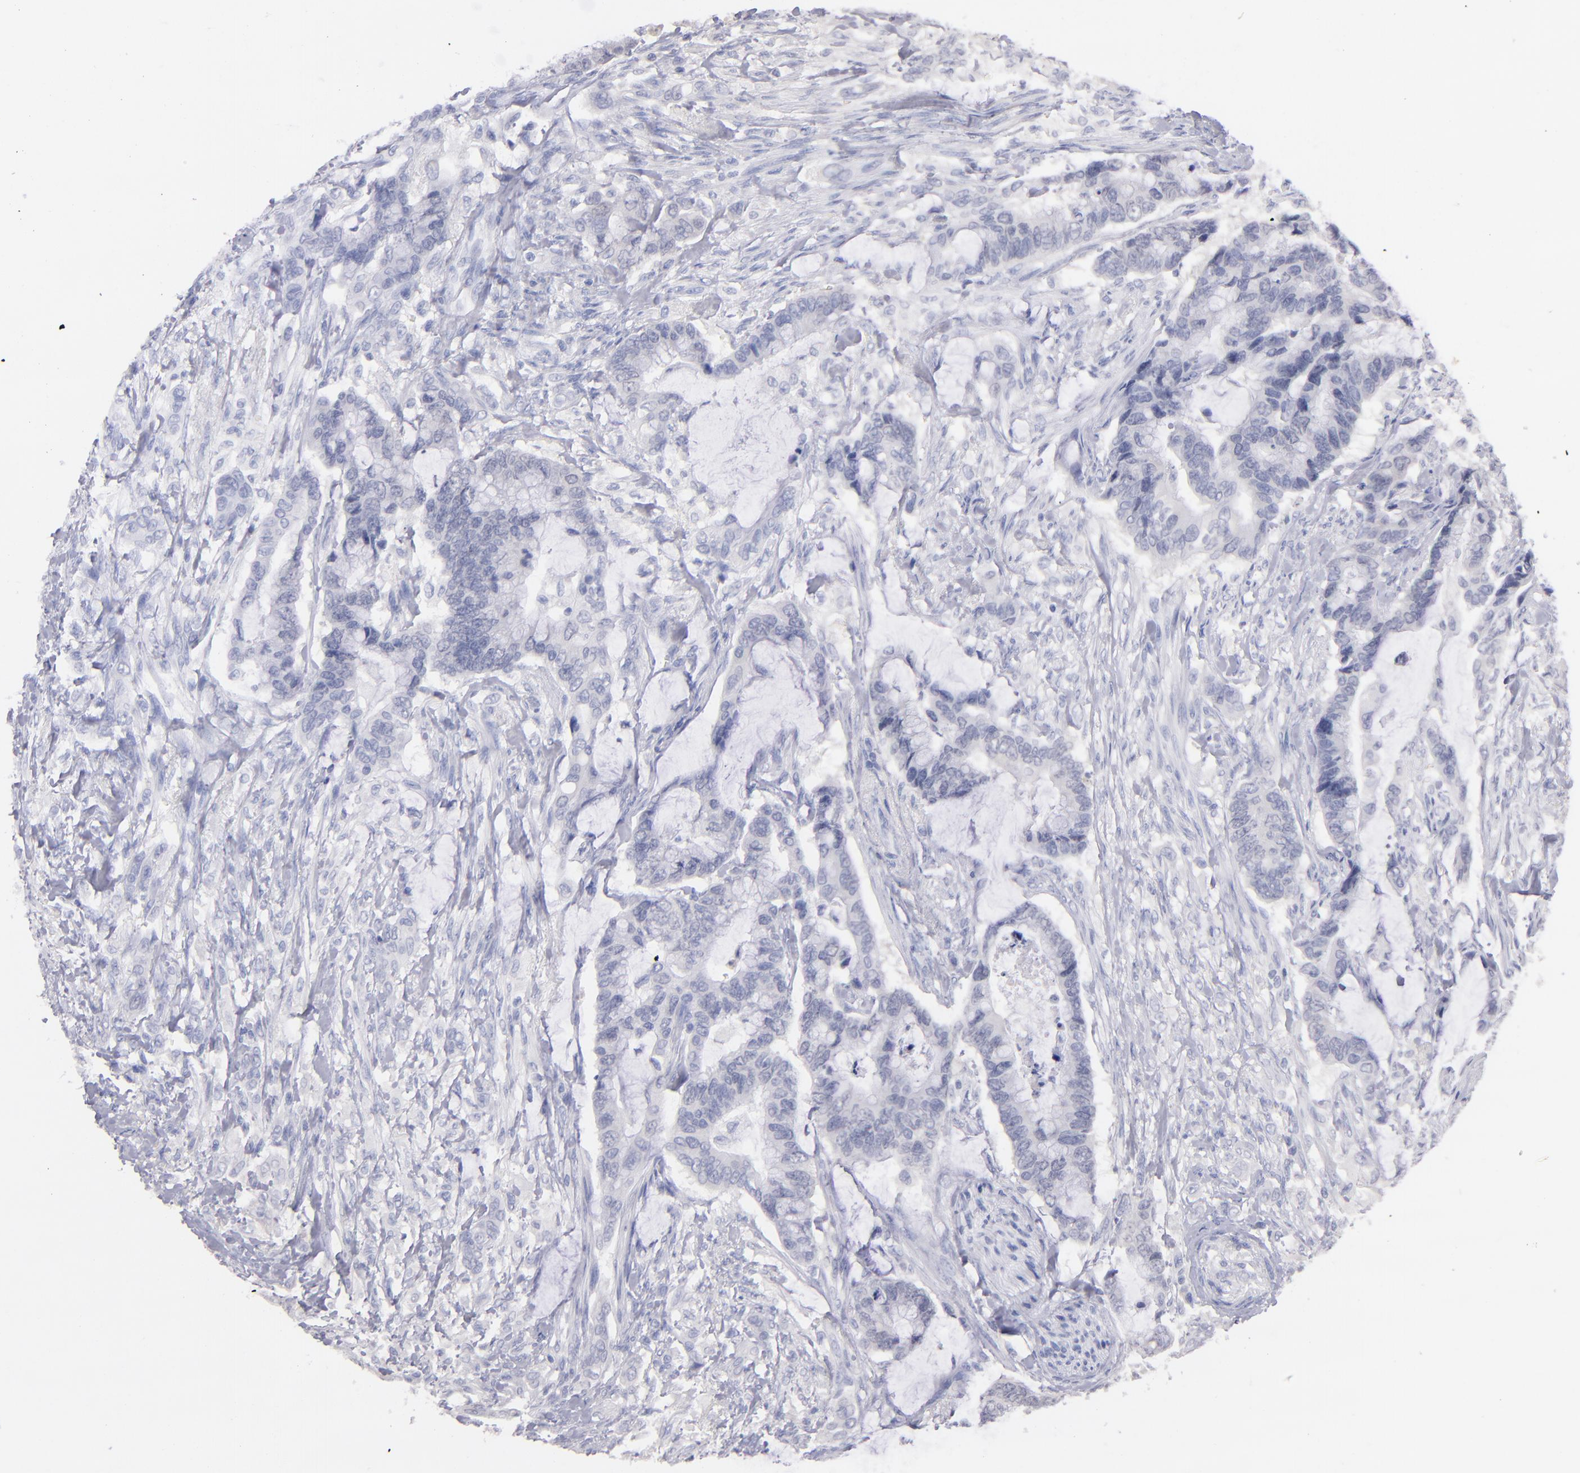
{"staining": {"intensity": "weak", "quantity": "25%-75%", "location": "cytoplasmic/membranous"}, "tissue": "colorectal cancer", "cell_type": "Tumor cells", "image_type": "cancer", "snomed": [{"axis": "morphology", "description": "Adenocarcinoma, NOS"}, {"axis": "topography", "description": "Rectum"}], "caption": "Immunohistochemistry (DAB) staining of human colorectal cancer (adenocarcinoma) demonstrates weak cytoplasmic/membranous protein expression in approximately 25%-75% of tumor cells. Using DAB (3,3'-diaminobenzidine) (brown) and hematoxylin (blue) stains, captured at high magnification using brightfield microscopy.", "gene": "UPF3B", "patient": {"sex": "female", "age": 59}}